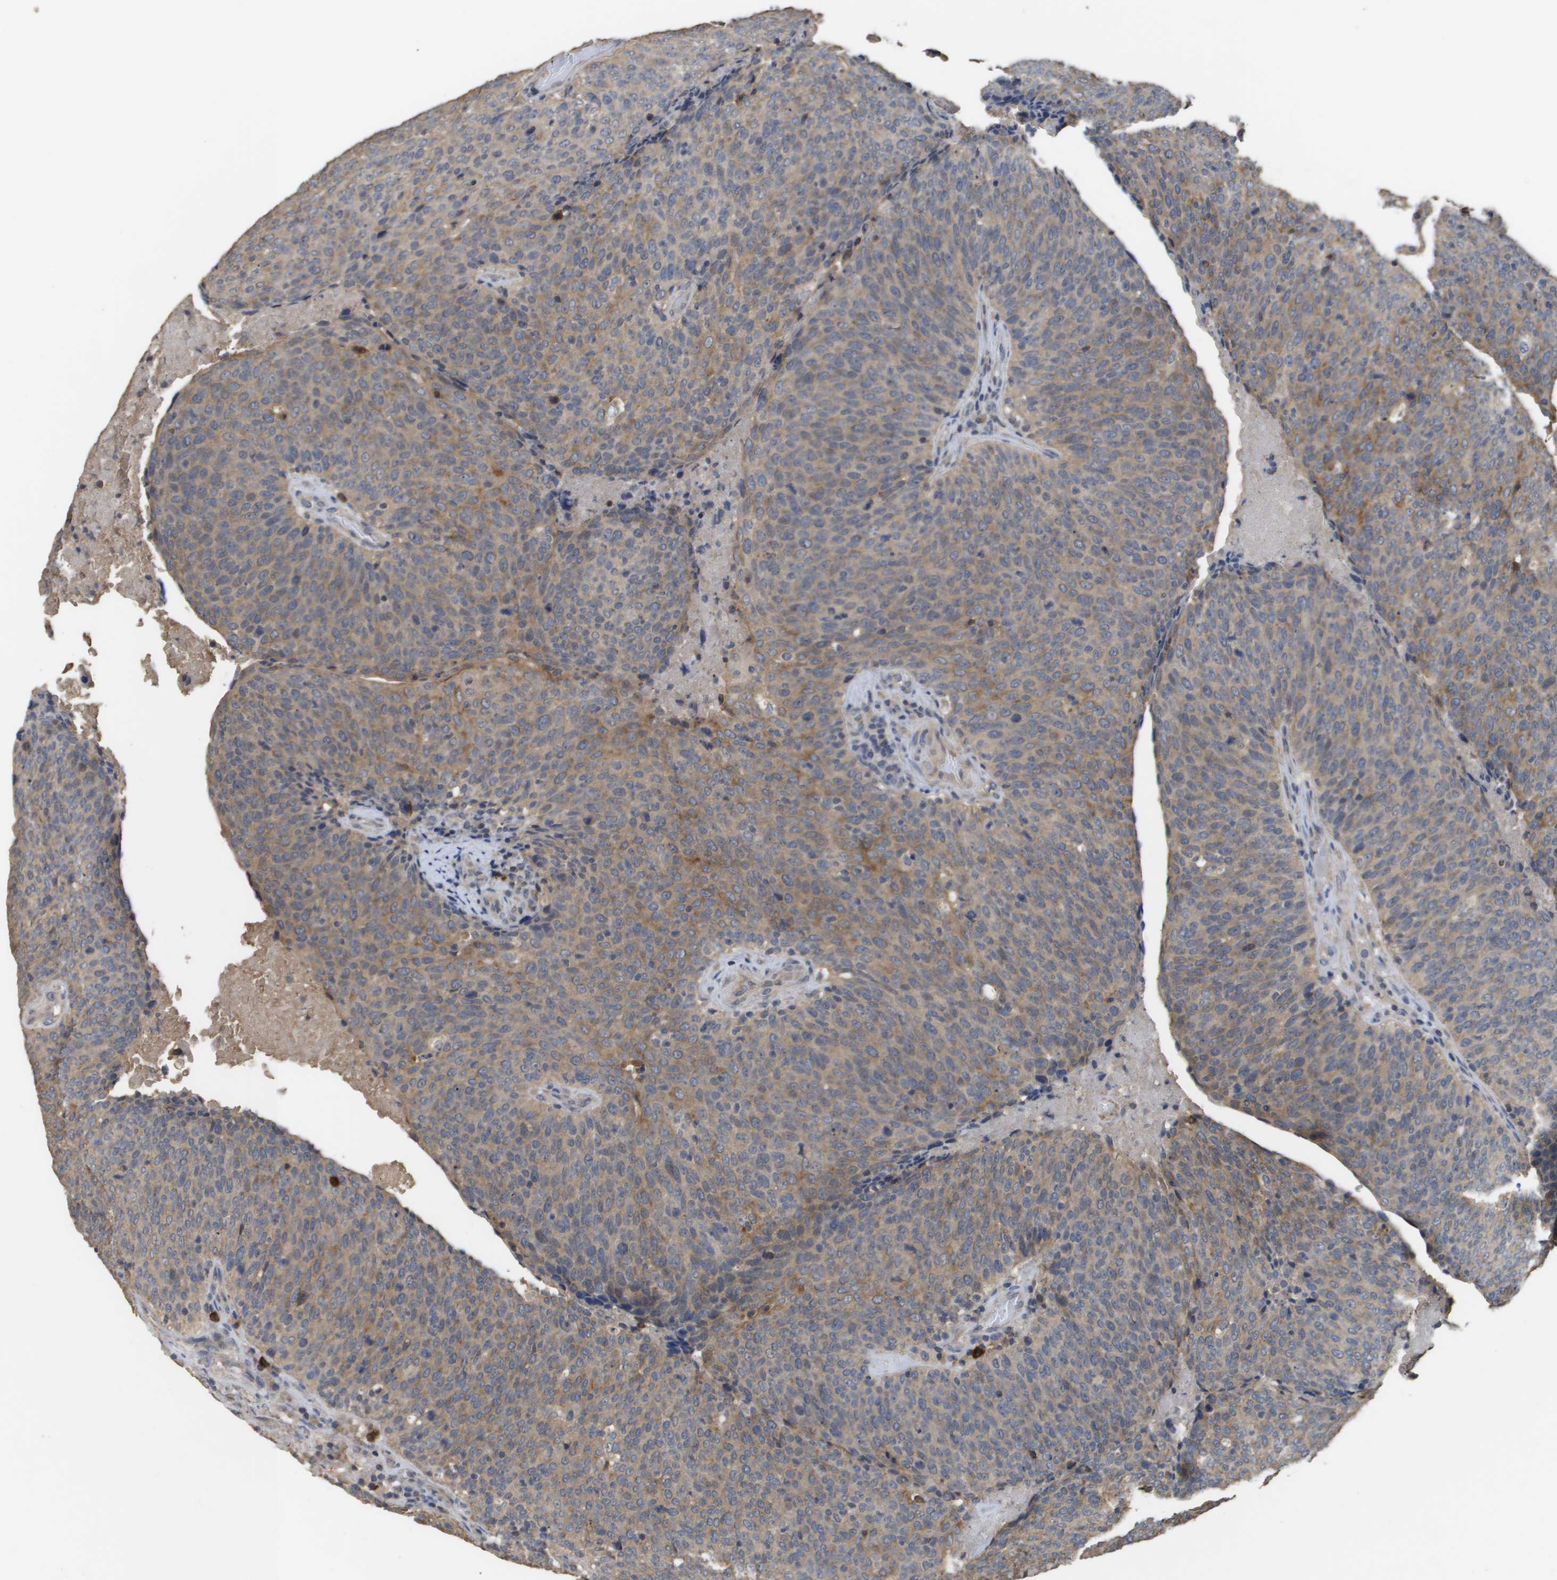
{"staining": {"intensity": "moderate", "quantity": ">75%", "location": "cytoplasmic/membranous"}, "tissue": "head and neck cancer", "cell_type": "Tumor cells", "image_type": "cancer", "snomed": [{"axis": "morphology", "description": "Squamous cell carcinoma, NOS"}, {"axis": "morphology", "description": "Squamous cell carcinoma, metastatic, NOS"}, {"axis": "topography", "description": "Lymph node"}, {"axis": "topography", "description": "Head-Neck"}], "caption": "Human squamous cell carcinoma (head and neck) stained for a protein (brown) demonstrates moderate cytoplasmic/membranous positive staining in approximately >75% of tumor cells.", "gene": "RAB27B", "patient": {"sex": "male", "age": 62}}